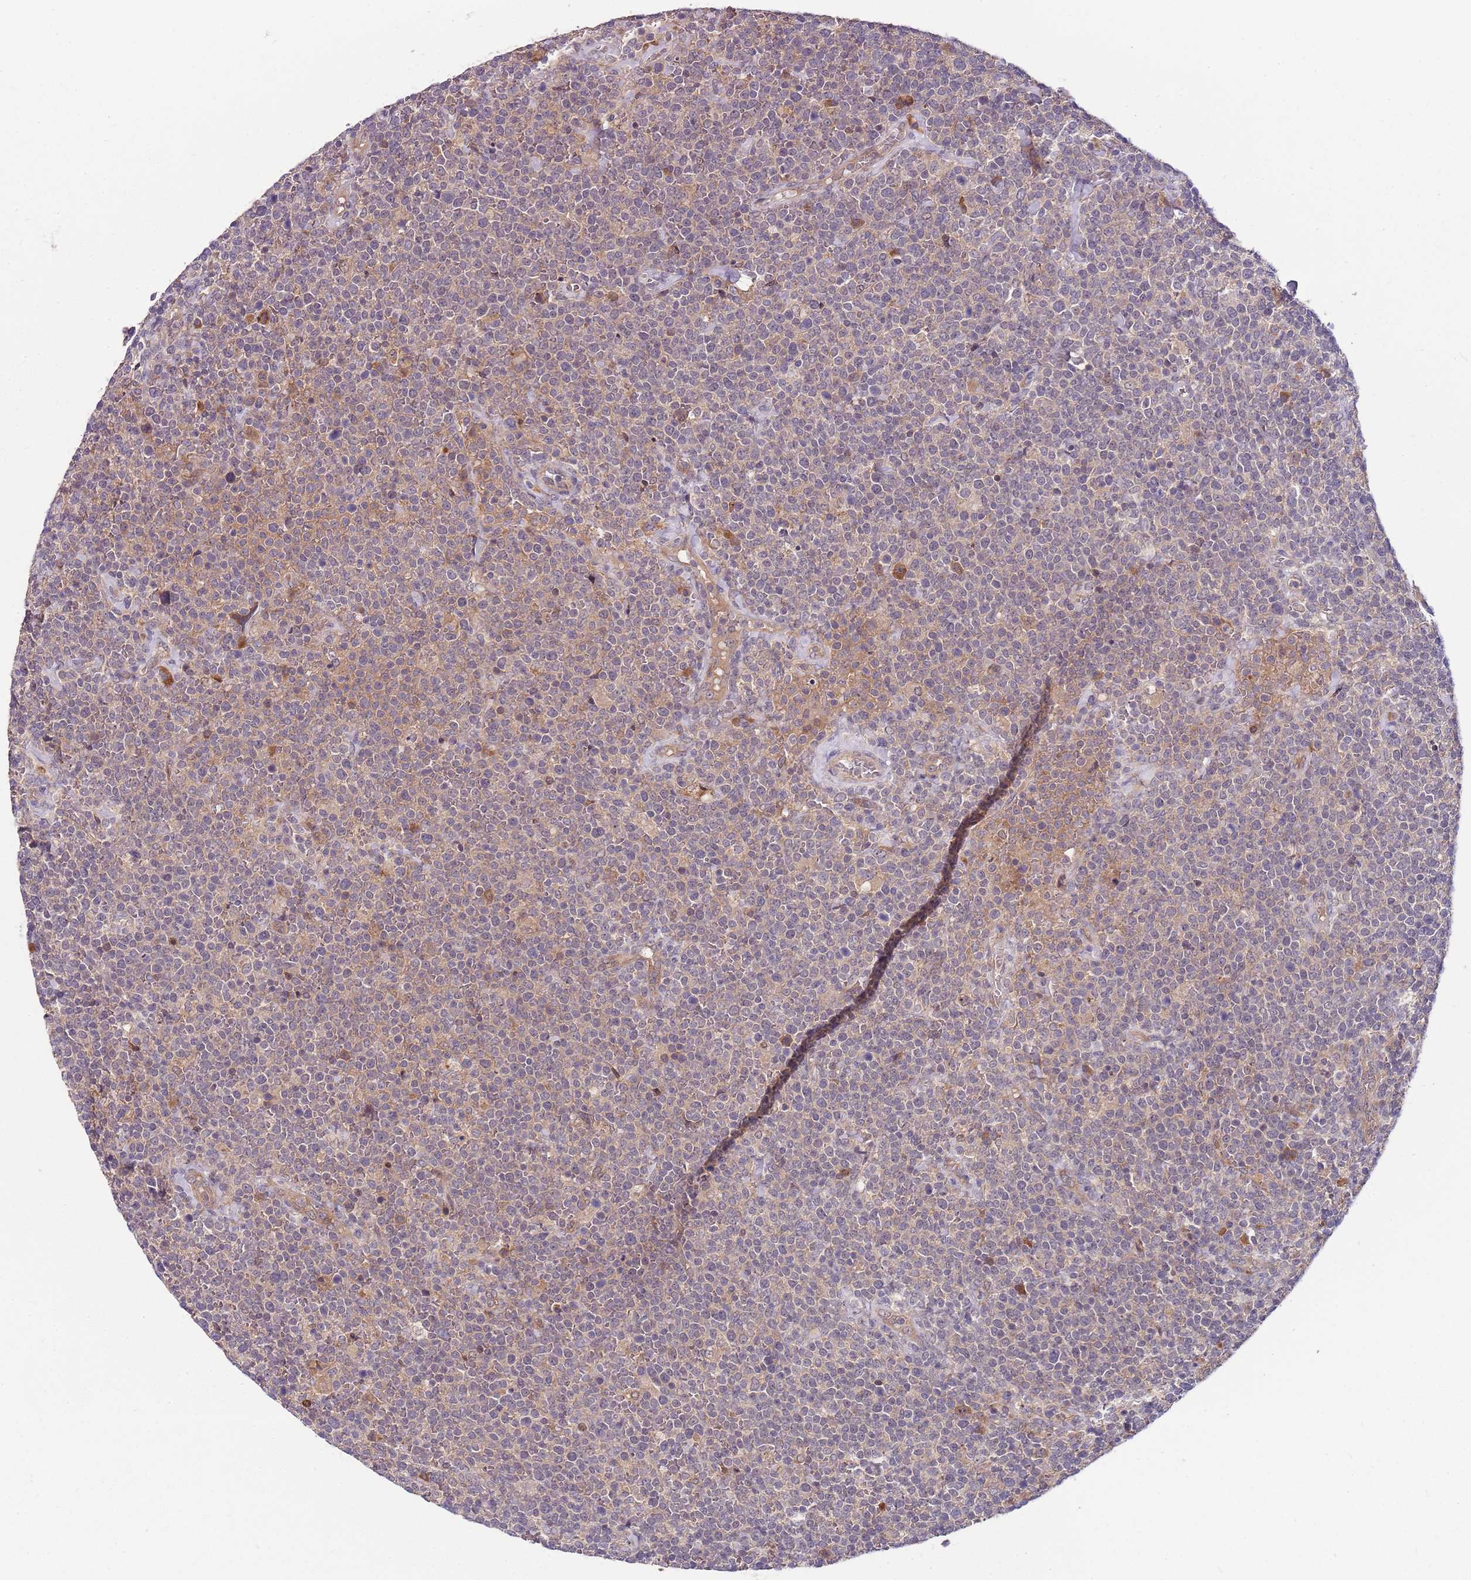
{"staining": {"intensity": "weak", "quantity": "<25%", "location": "cytoplasmic/membranous"}, "tissue": "lymphoma", "cell_type": "Tumor cells", "image_type": "cancer", "snomed": [{"axis": "morphology", "description": "Malignant lymphoma, non-Hodgkin's type, High grade"}, {"axis": "topography", "description": "Lymph node"}], "caption": "There is no significant staining in tumor cells of lymphoma.", "gene": "FBXL22", "patient": {"sex": "male", "age": 61}}